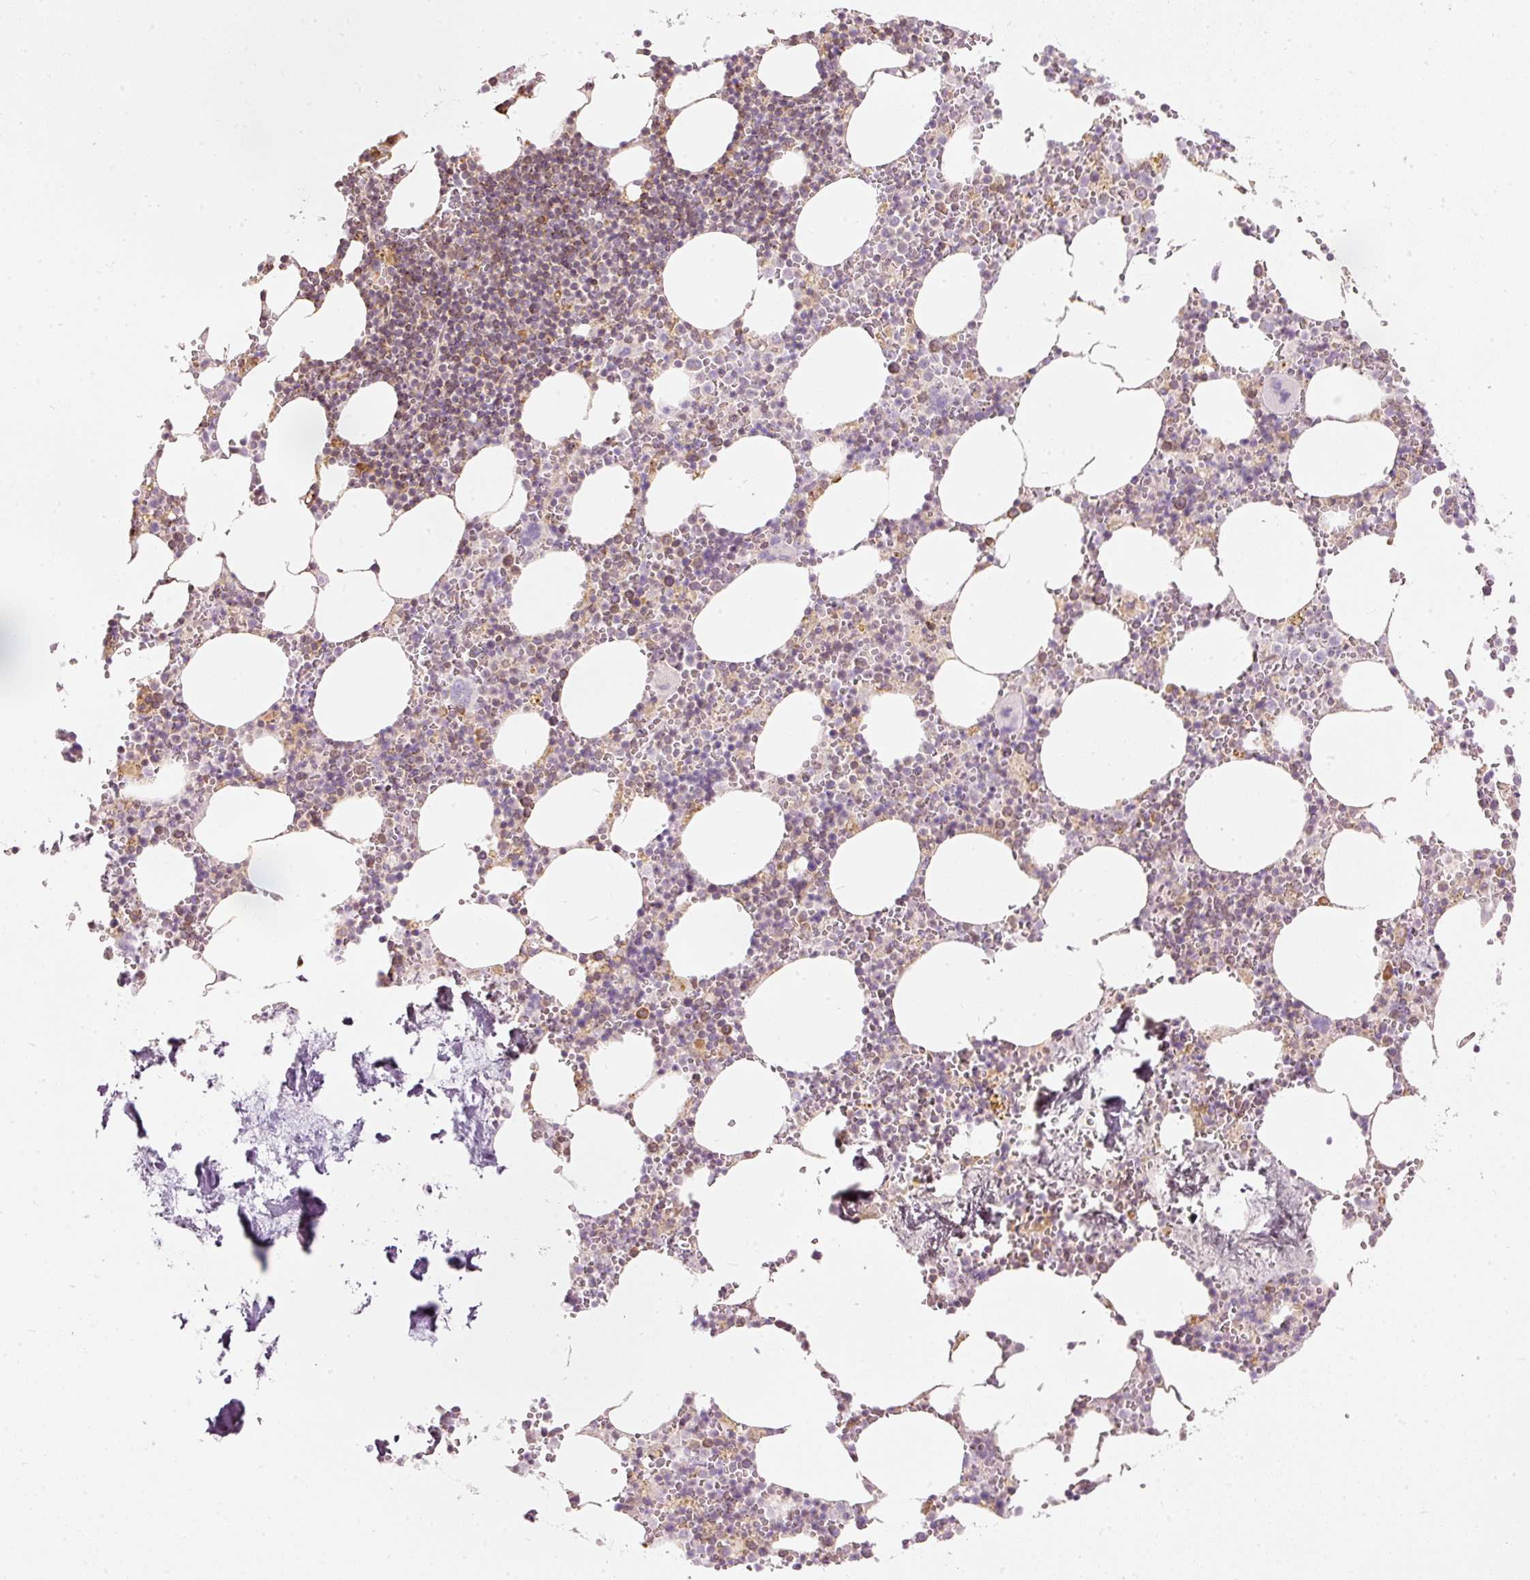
{"staining": {"intensity": "moderate", "quantity": "<25%", "location": "cytoplasmic/membranous"}, "tissue": "bone marrow", "cell_type": "Hematopoietic cells", "image_type": "normal", "snomed": [{"axis": "morphology", "description": "Normal tissue, NOS"}, {"axis": "topography", "description": "Bone marrow"}], "caption": "This is a photomicrograph of immunohistochemistry staining of unremarkable bone marrow, which shows moderate positivity in the cytoplasmic/membranous of hematopoietic cells.", "gene": "SNAPC5", "patient": {"sex": "male", "age": 54}}